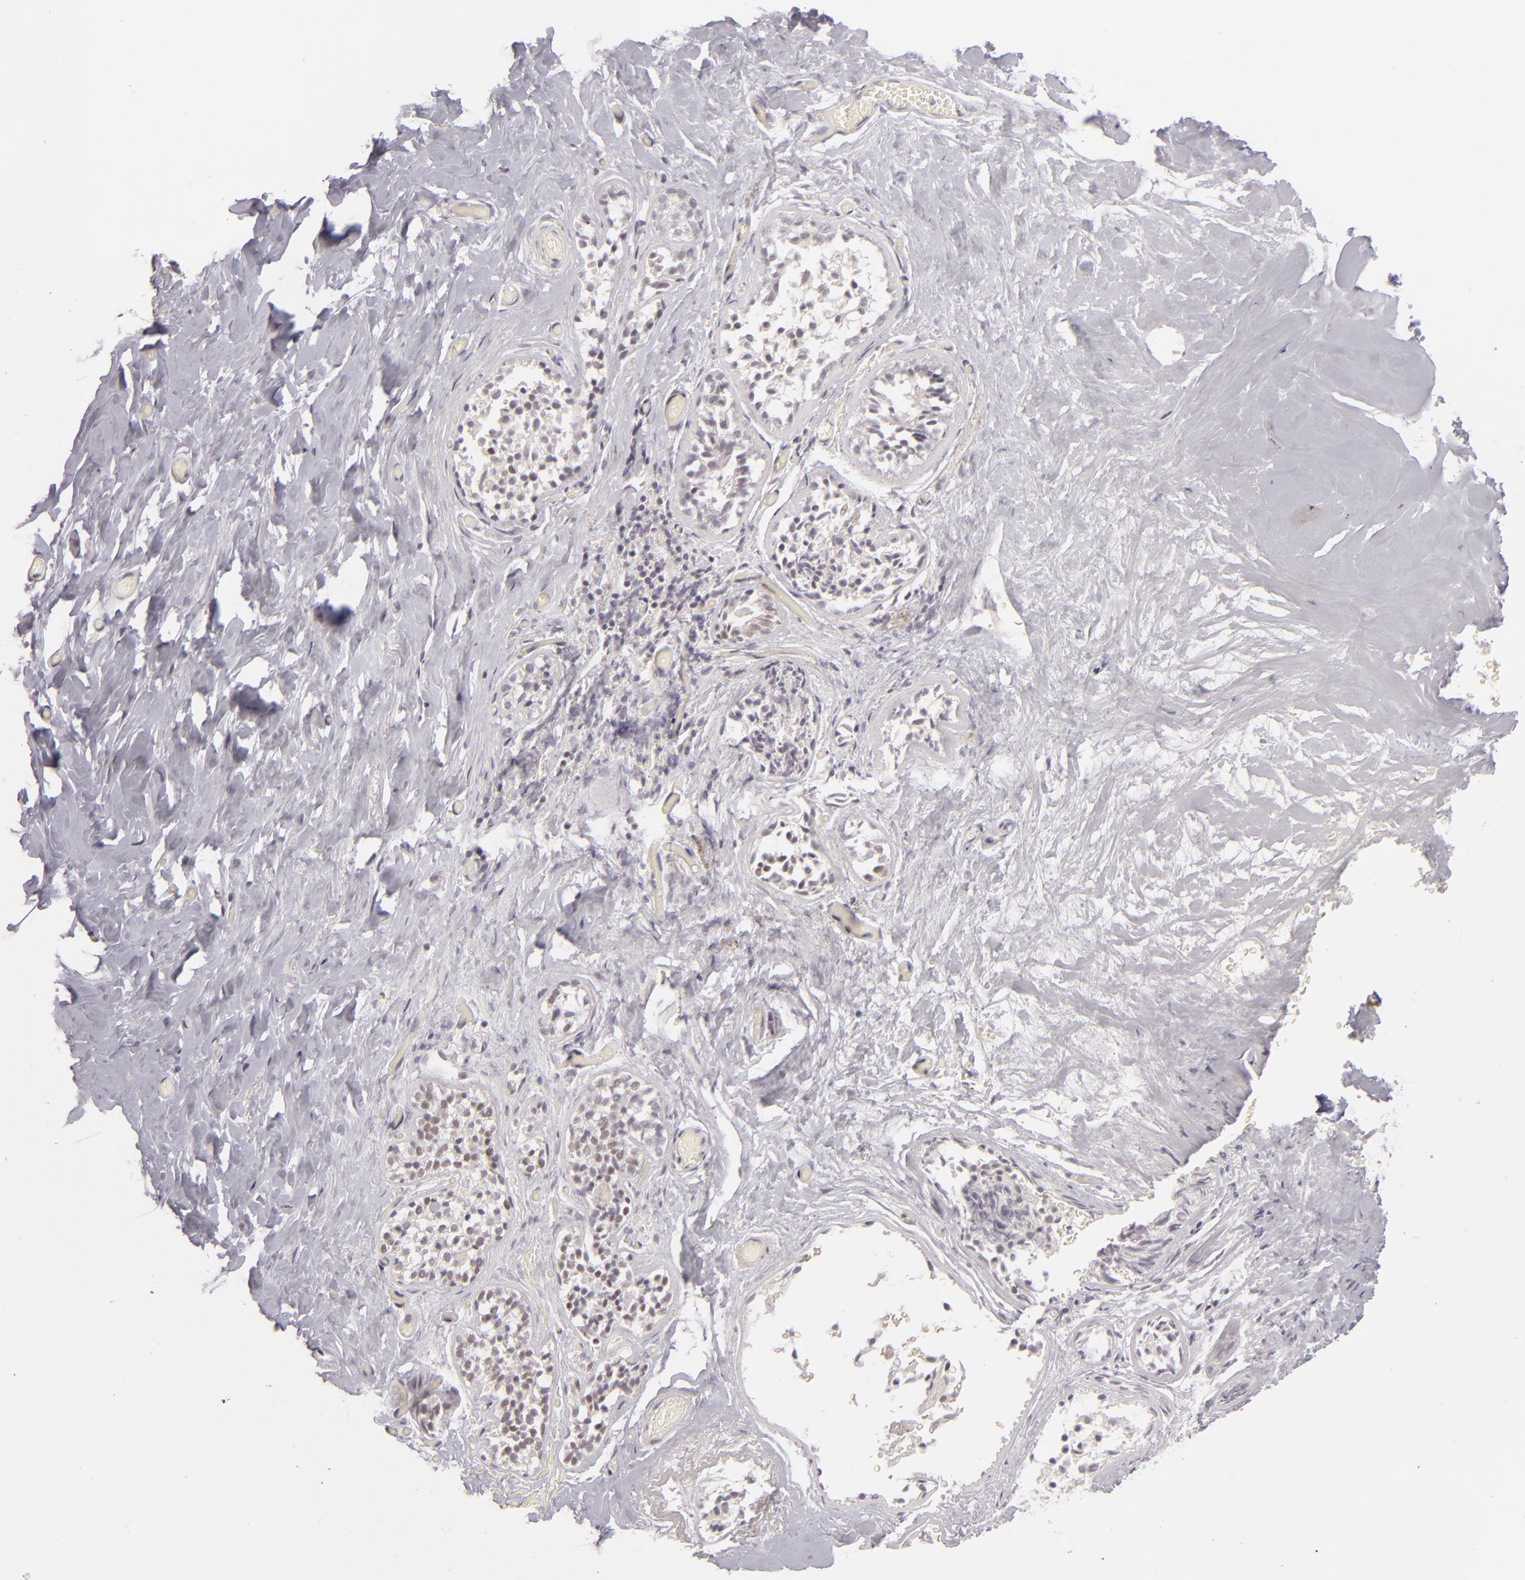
{"staining": {"intensity": "negative", "quantity": "none", "location": "none"}, "tissue": "breast", "cell_type": "Adipocytes", "image_type": "normal", "snomed": [{"axis": "morphology", "description": "Normal tissue, NOS"}, {"axis": "topography", "description": "Breast"}], "caption": "A histopathology image of breast stained for a protein displays no brown staining in adipocytes.", "gene": "SIX1", "patient": {"sex": "female", "age": 75}}